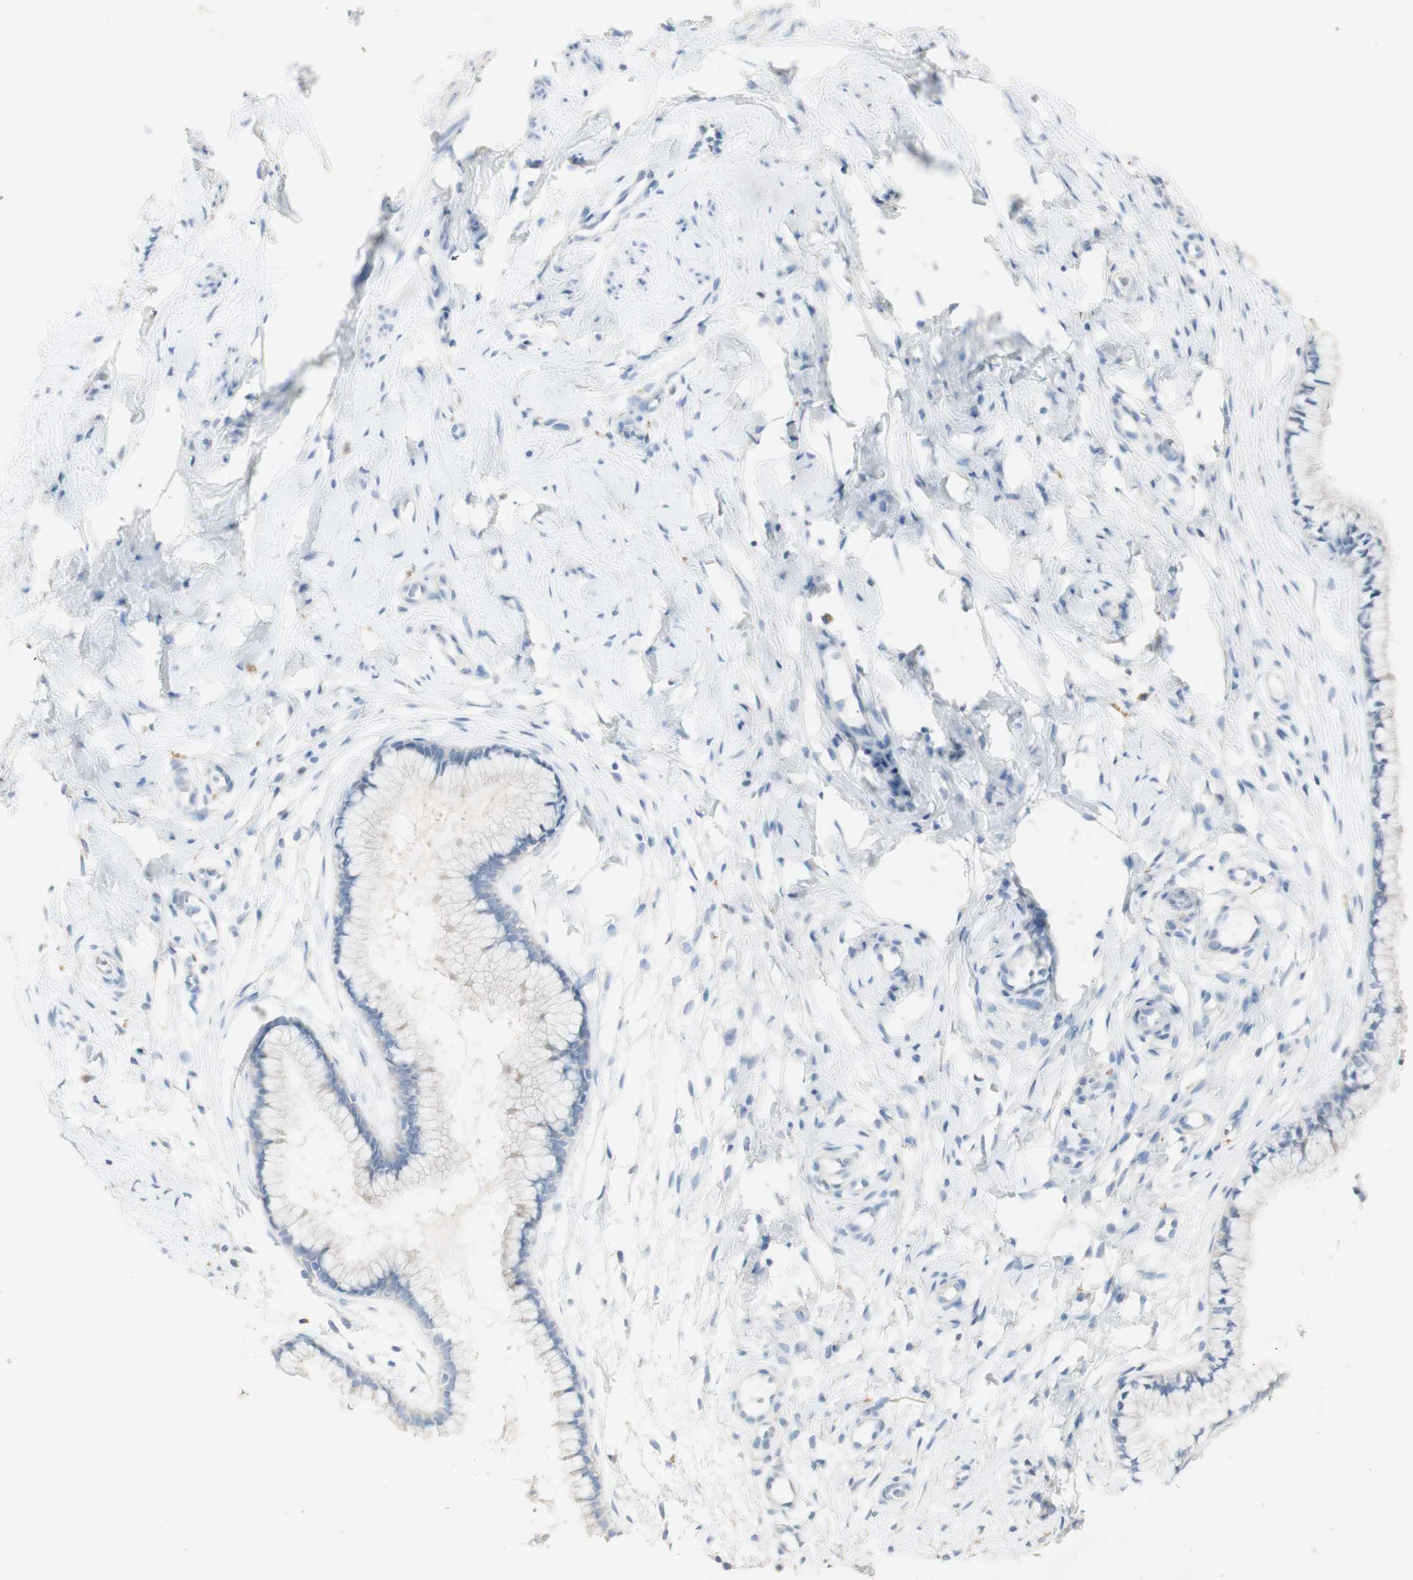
{"staining": {"intensity": "negative", "quantity": "none", "location": "none"}, "tissue": "cervix", "cell_type": "Glandular cells", "image_type": "normal", "snomed": [{"axis": "morphology", "description": "Normal tissue, NOS"}, {"axis": "topography", "description": "Cervix"}], "caption": "Immunohistochemical staining of unremarkable cervix shows no significant expression in glandular cells. Nuclei are stained in blue.", "gene": "ART3", "patient": {"sex": "female", "age": 65}}